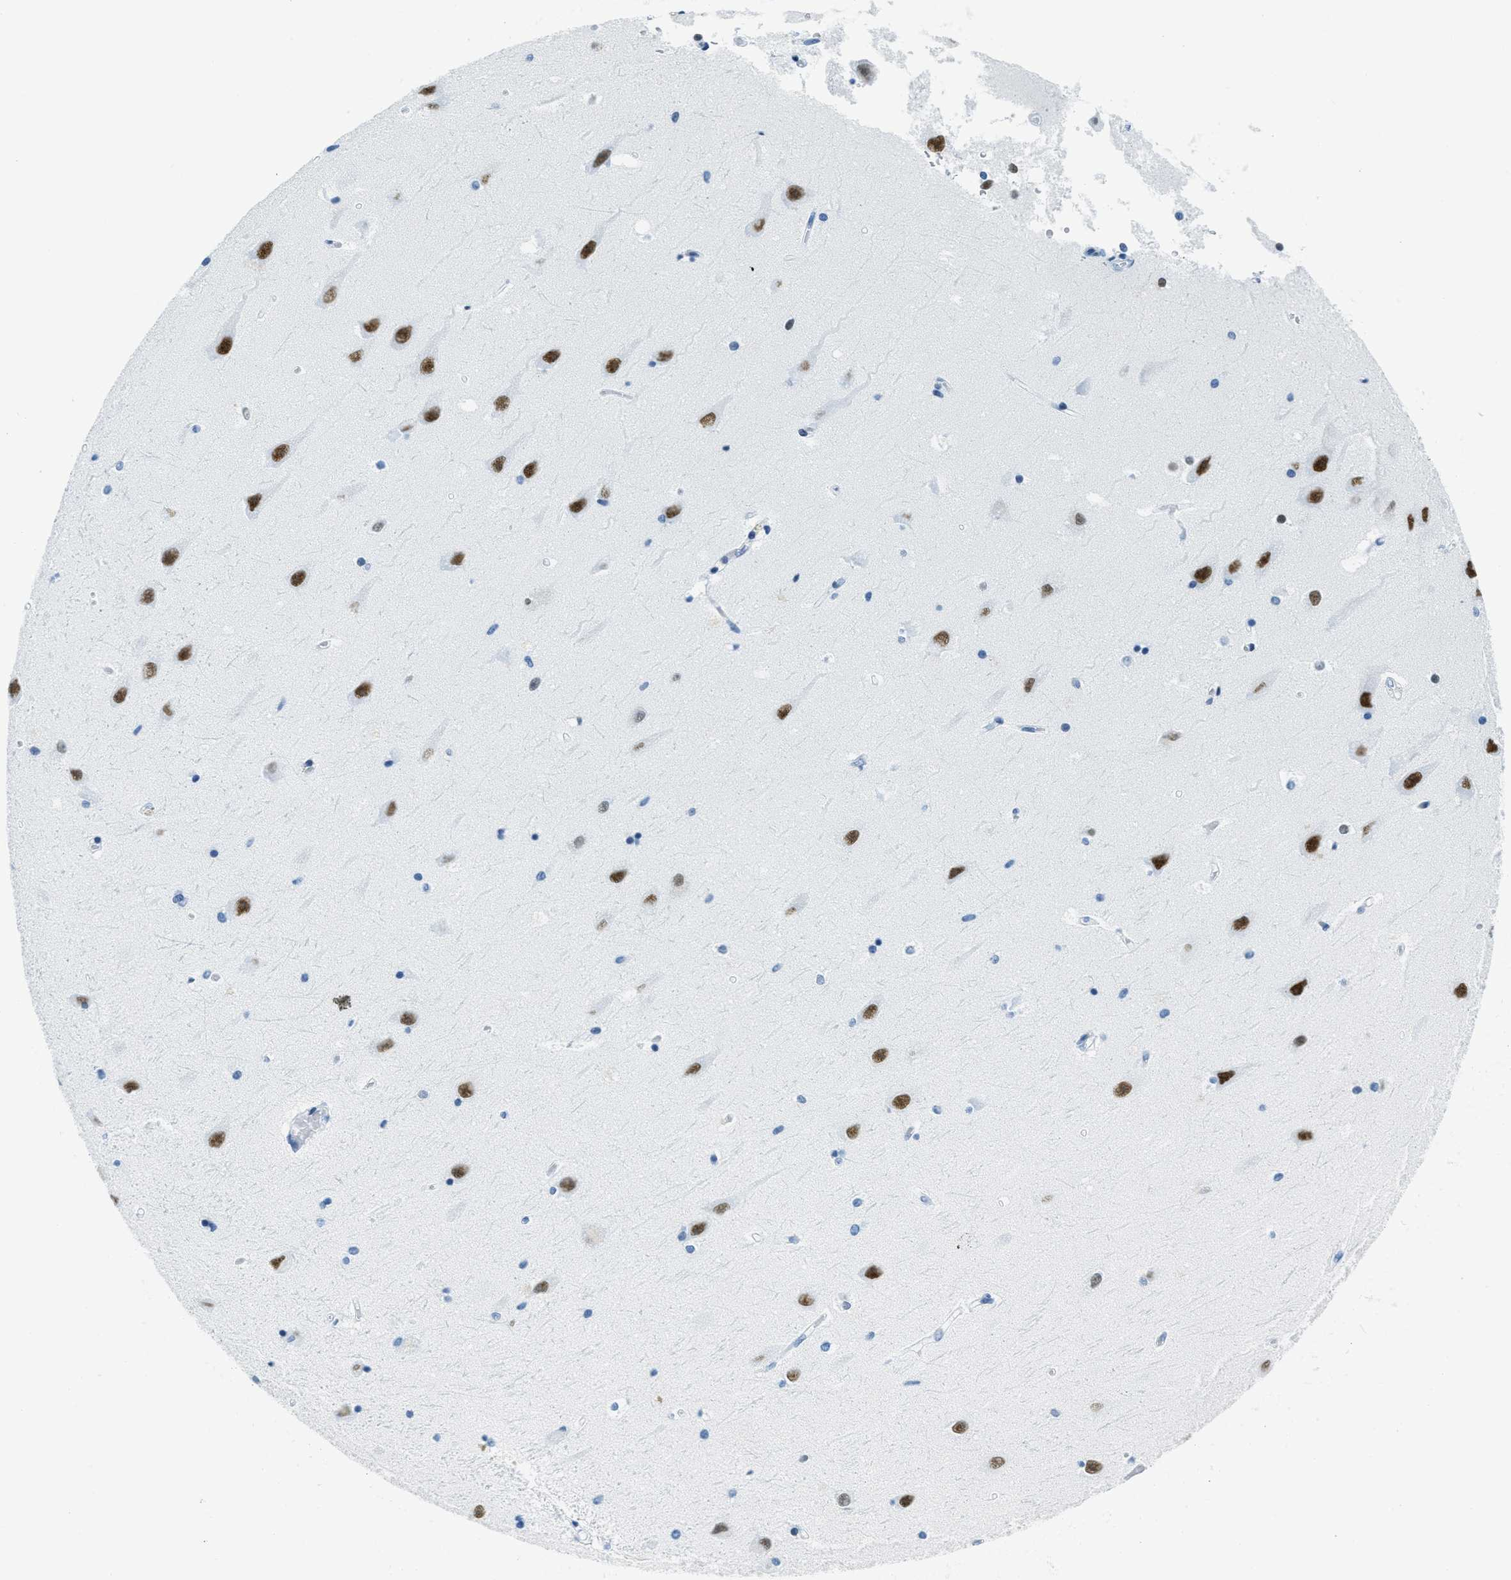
{"staining": {"intensity": "negative", "quantity": "none", "location": "none"}, "tissue": "hippocampus", "cell_type": "Glial cells", "image_type": "normal", "snomed": [{"axis": "morphology", "description": "Normal tissue, NOS"}, {"axis": "topography", "description": "Hippocampus"}], "caption": "Immunohistochemistry (IHC) micrograph of unremarkable hippocampus: hippocampus stained with DAB displays no significant protein expression in glial cells.", "gene": "PLA2G2A", "patient": {"sex": "male", "age": 45}}